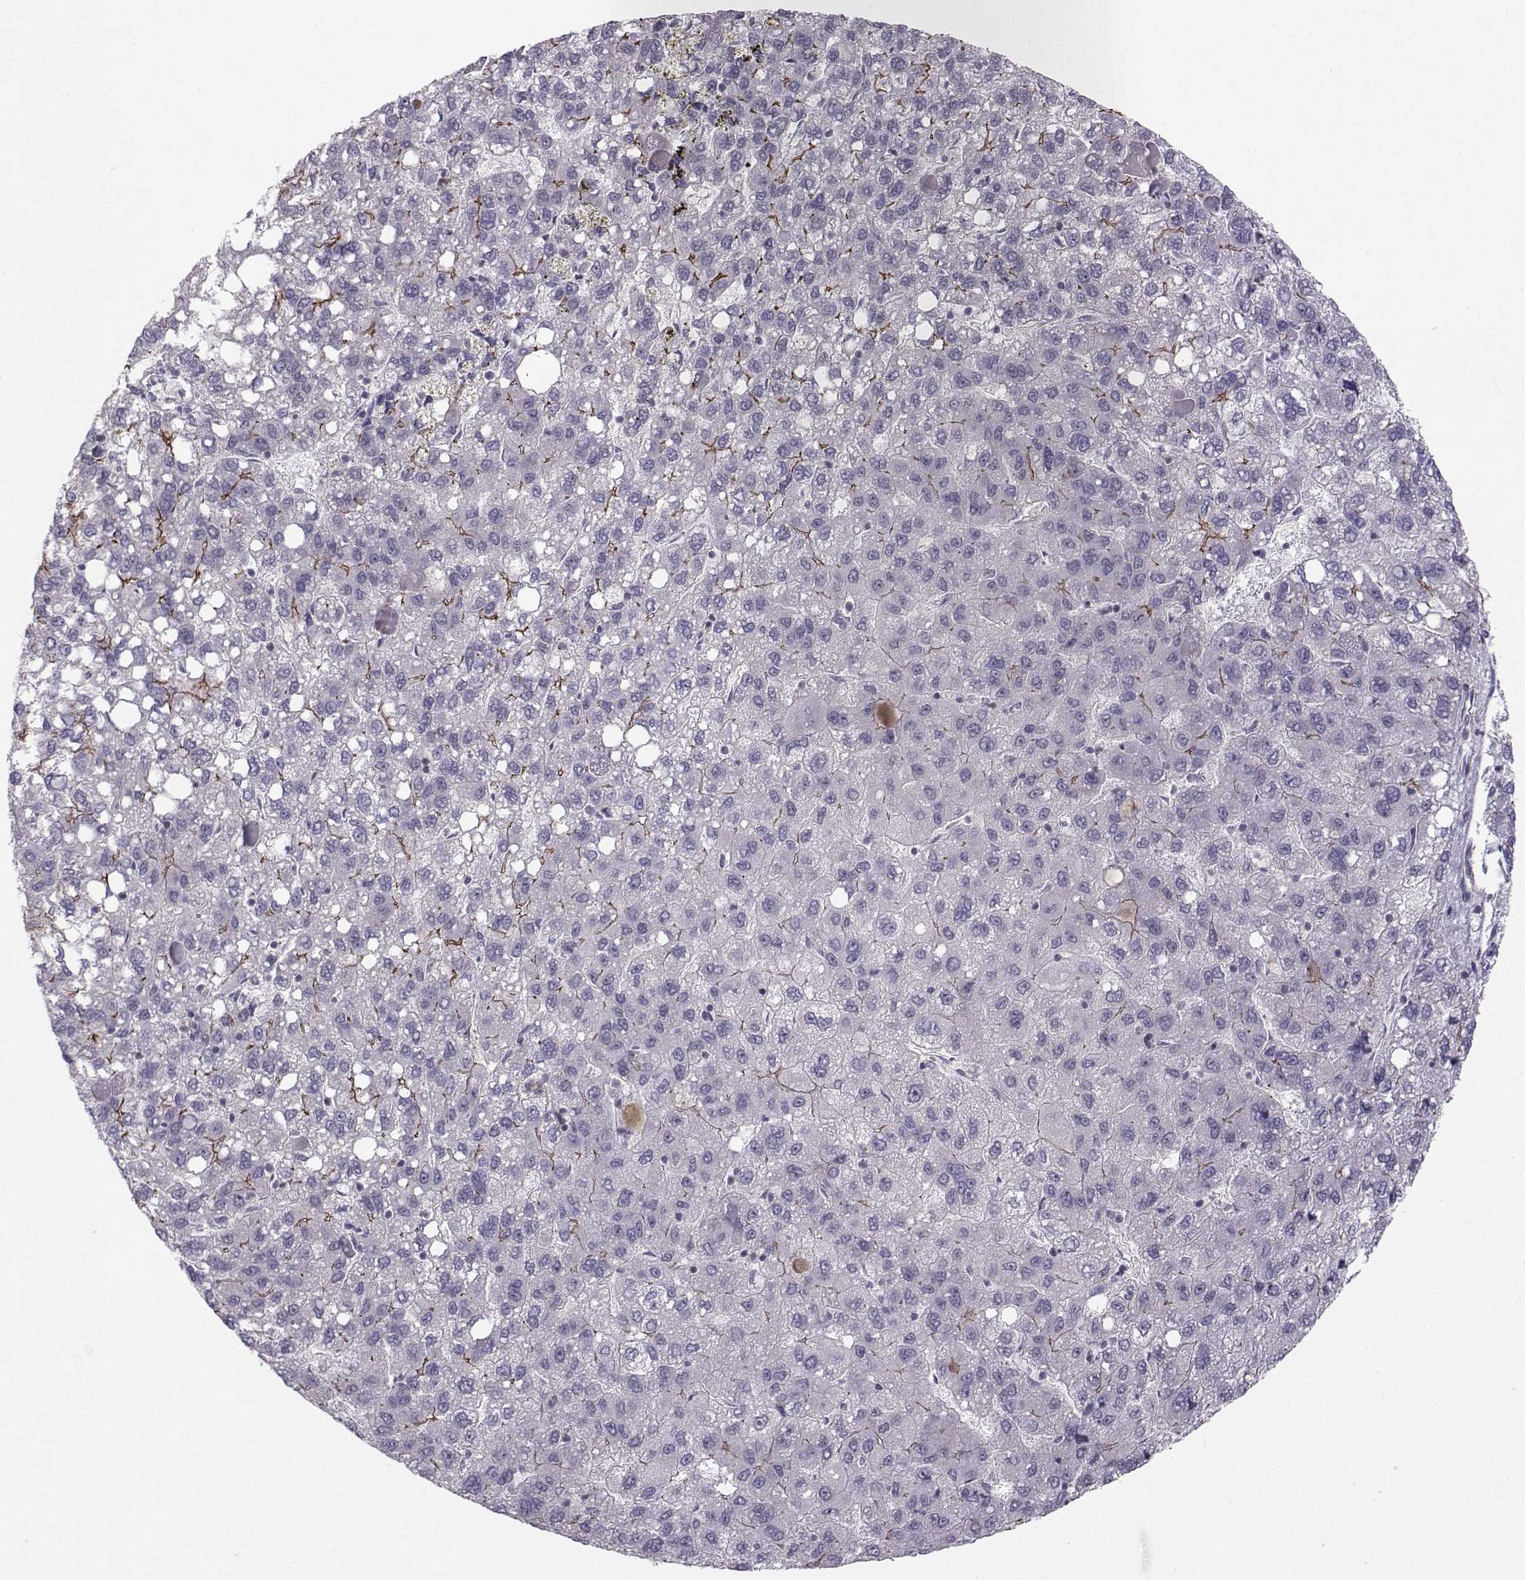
{"staining": {"intensity": "strong", "quantity": "<25%", "location": "cytoplasmic/membranous"}, "tissue": "liver cancer", "cell_type": "Tumor cells", "image_type": "cancer", "snomed": [{"axis": "morphology", "description": "Carcinoma, Hepatocellular, NOS"}, {"axis": "topography", "description": "Liver"}], "caption": "Protein expression analysis of human hepatocellular carcinoma (liver) reveals strong cytoplasmic/membranous staining in approximately <25% of tumor cells. (Brightfield microscopy of DAB IHC at high magnification).", "gene": "MAST1", "patient": {"sex": "female", "age": 82}}